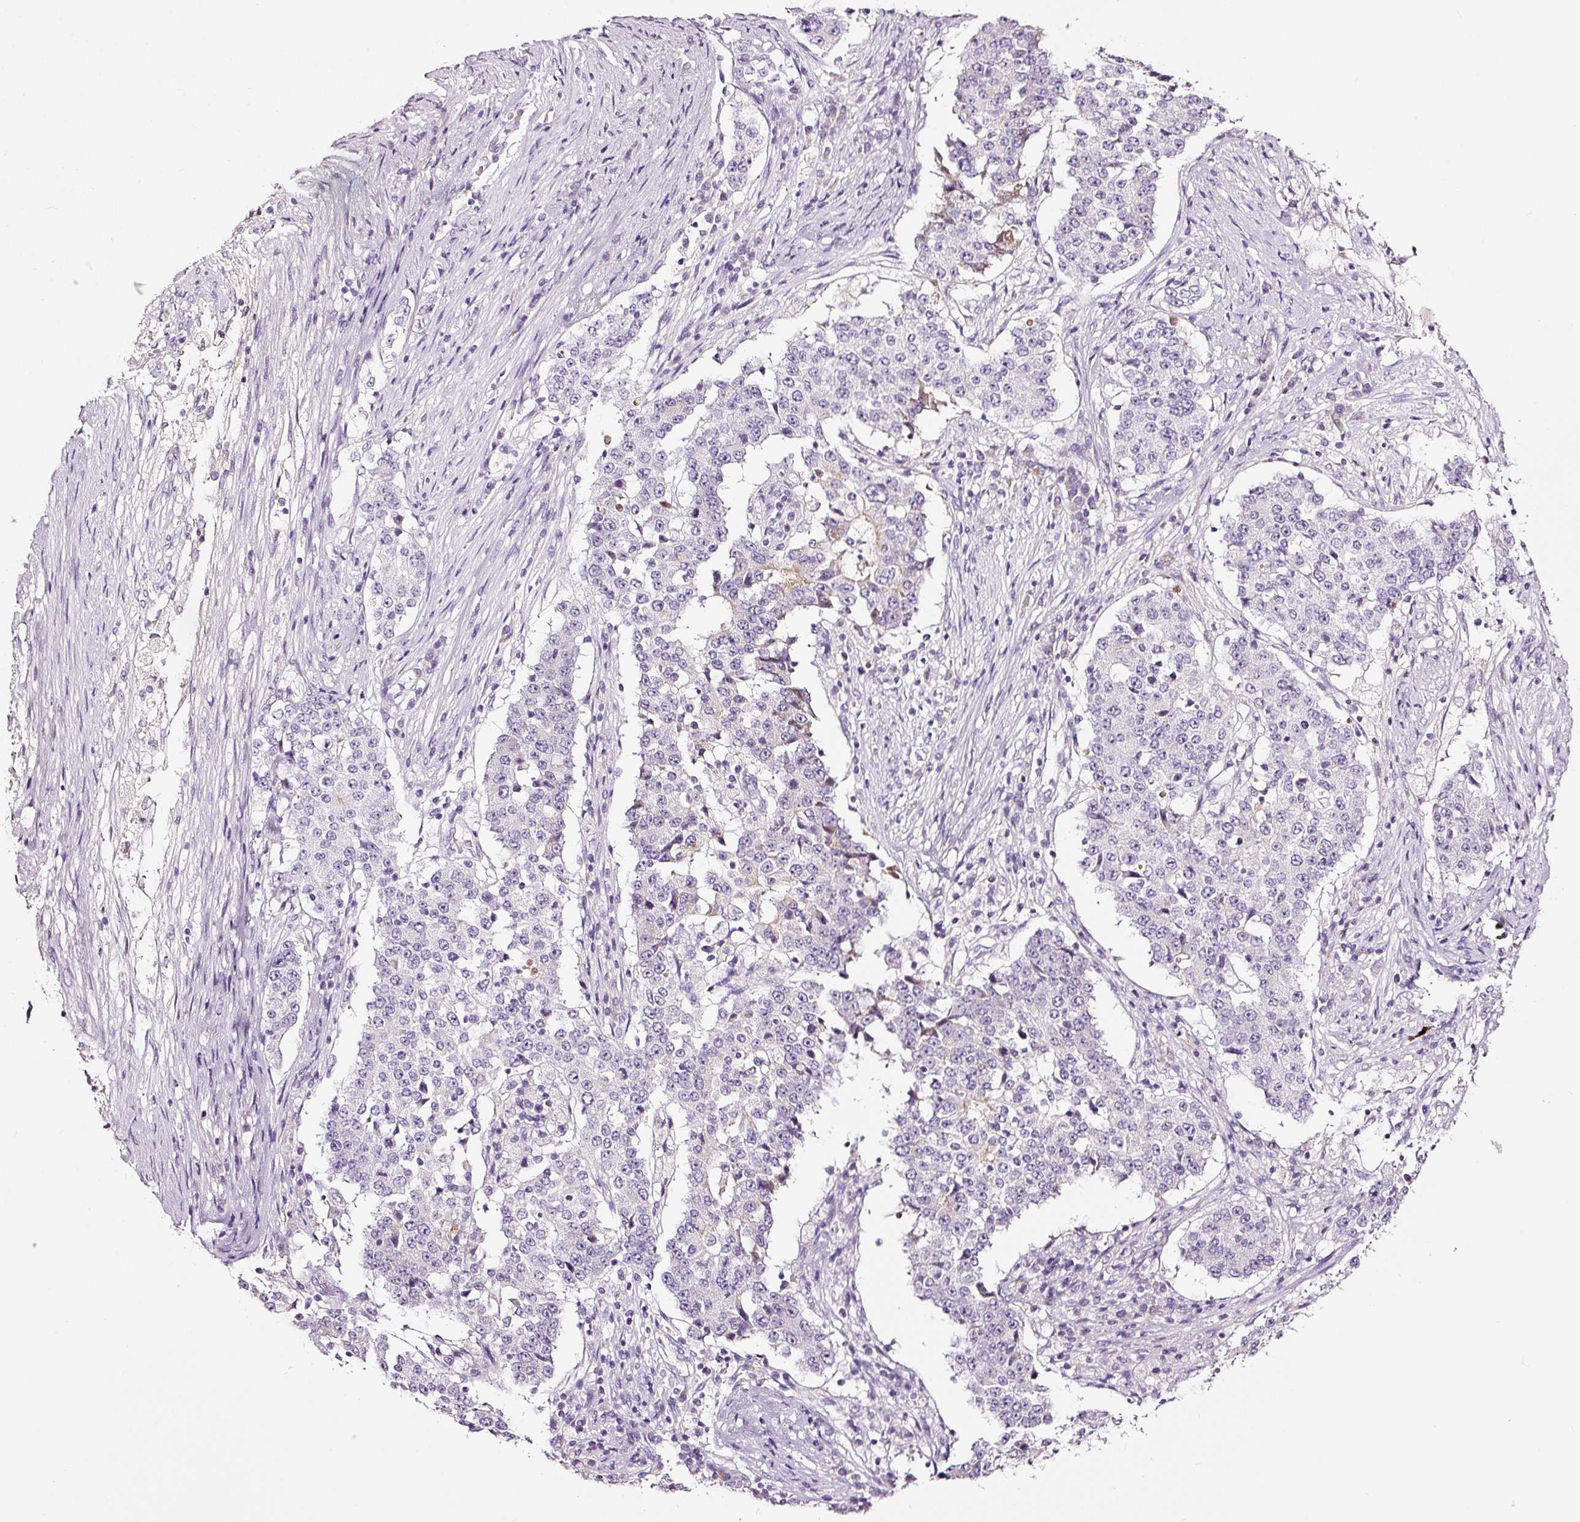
{"staining": {"intensity": "negative", "quantity": "none", "location": "none"}, "tissue": "stomach cancer", "cell_type": "Tumor cells", "image_type": "cancer", "snomed": [{"axis": "morphology", "description": "Adenocarcinoma, NOS"}, {"axis": "topography", "description": "Stomach"}], "caption": "Stomach cancer was stained to show a protein in brown. There is no significant staining in tumor cells. (DAB (3,3'-diaminobenzidine) immunohistochemistry, high magnification).", "gene": "LAMP3", "patient": {"sex": "male", "age": 59}}